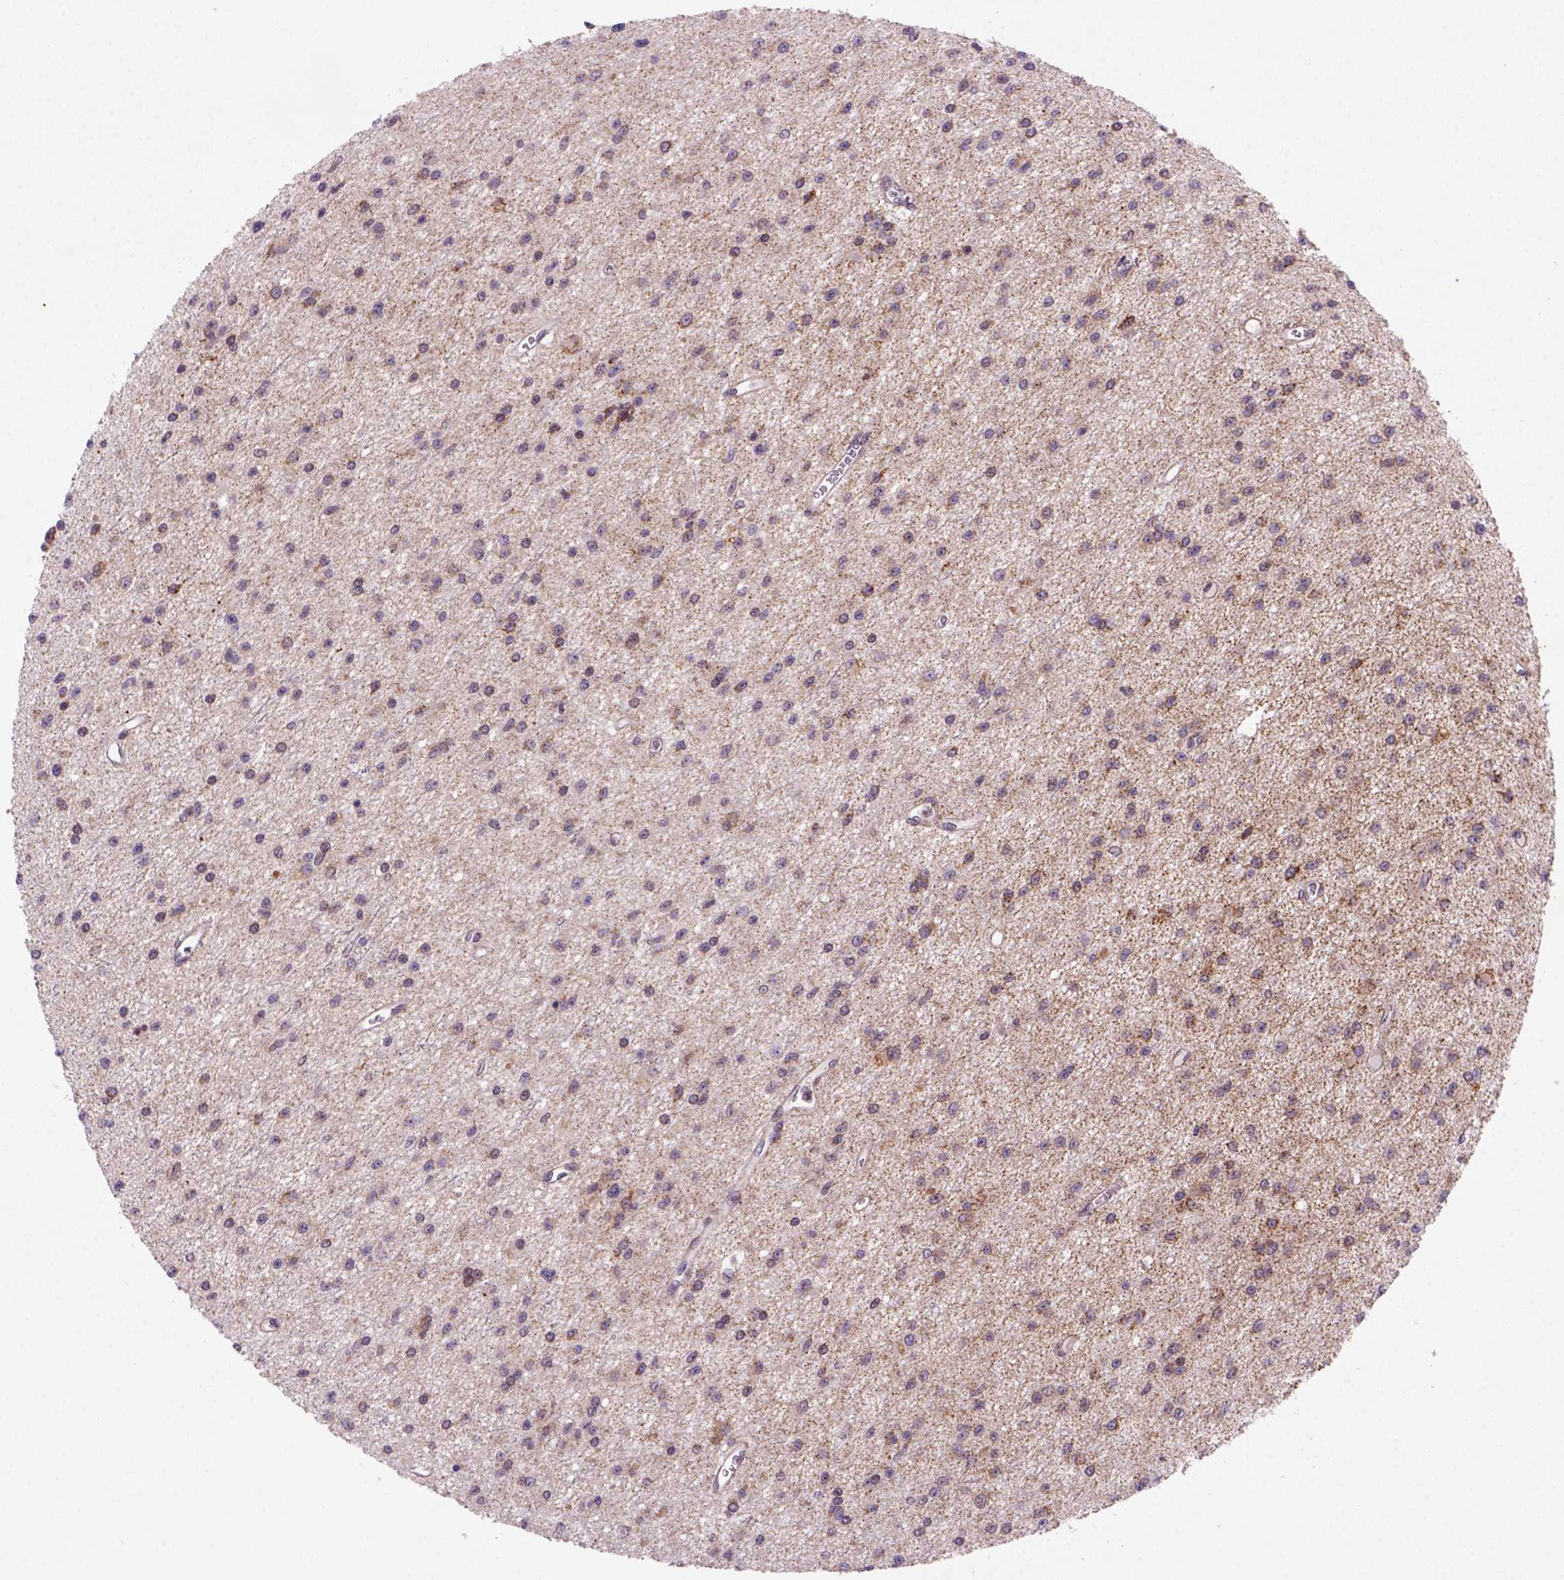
{"staining": {"intensity": "moderate", "quantity": ">75%", "location": "cytoplasmic/membranous"}, "tissue": "glioma", "cell_type": "Tumor cells", "image_type": "cancer", "snomed": [{"axis": "morphology", "description": "Glioma, malignant, Low grade"}, {"axis": "topography", "description": "Brain"}], "caption": "This micrograph exhibits low-grade glioma (malignant) stained with IHC to label a protein in brown. The cytoplasmic/membranous of tumor cells show moderate positivity for the protein. Nuclei are counter-stained blue.", "gene": "FZD7", "patient": {"sex": "female", "age": 45}}